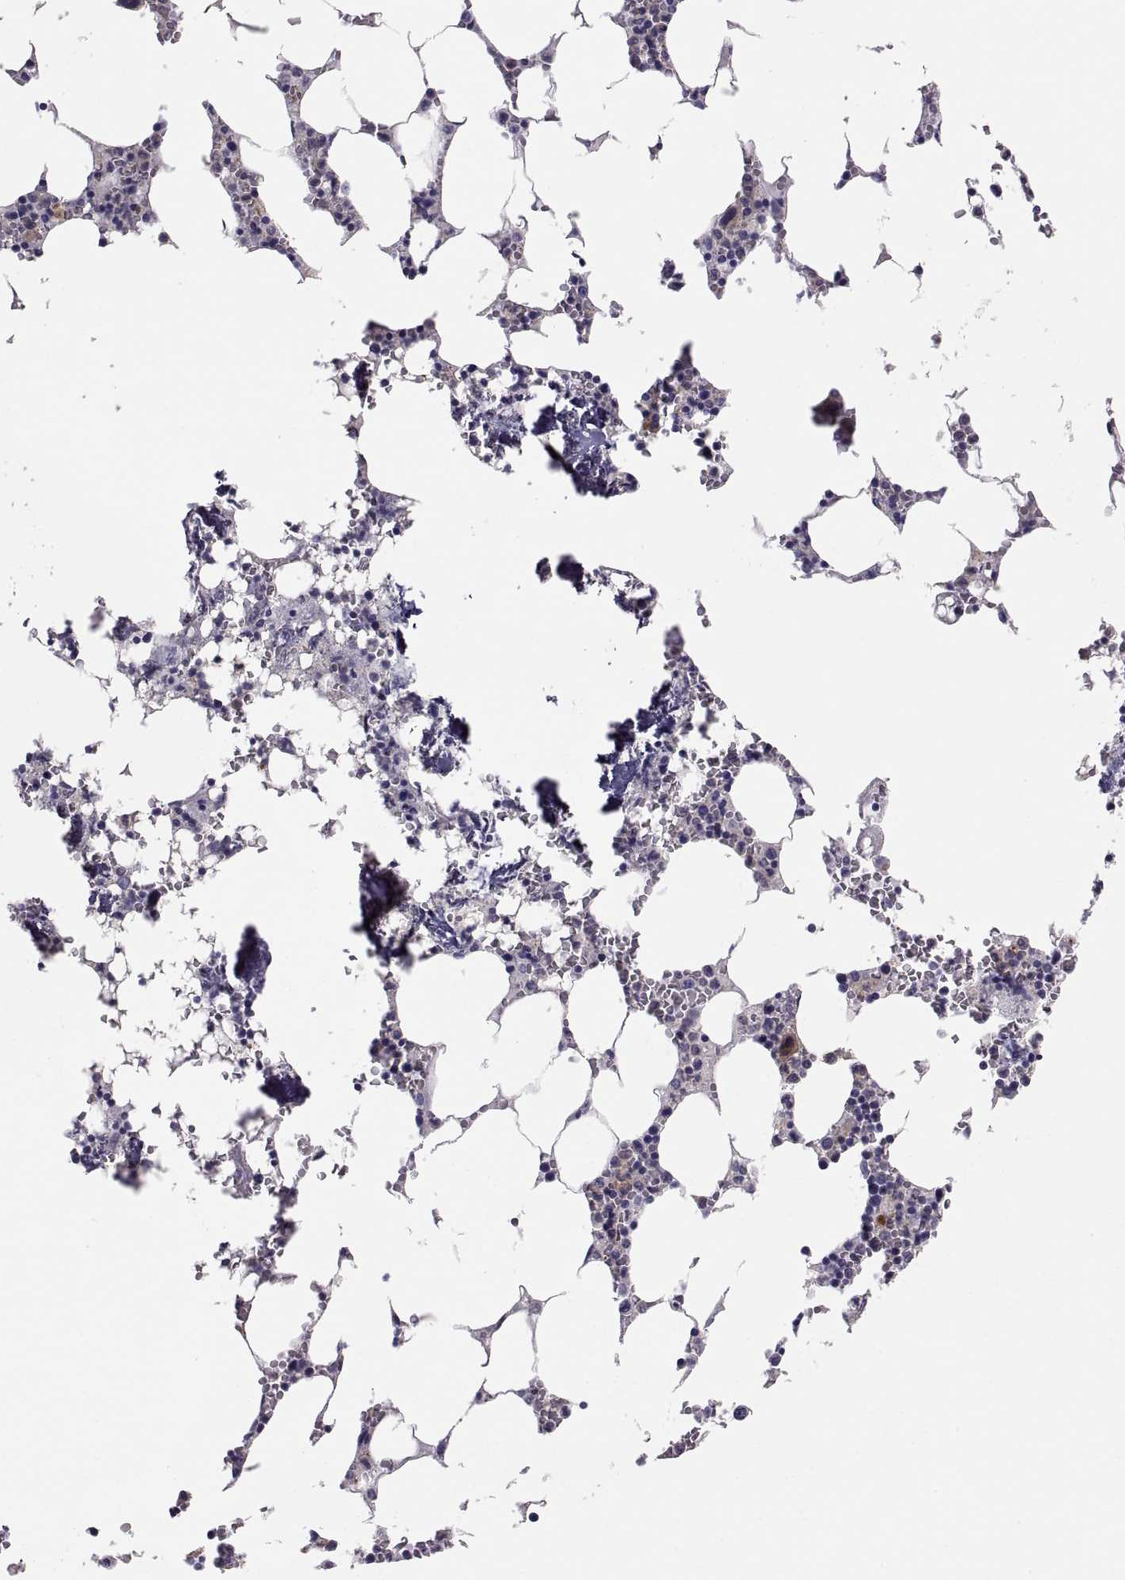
{"staining": {"intensity": "strong", "quantity": "<25%", "location": "cytoplasmic/membranous"}, "tissue": "bone marrow", "cell_type": "Hematopoietic cells", "image_type": "normal", "snomed": [{"axis": "morphology", "description": "Normal tissue, NOS"}, {"axis": "topography", "description": "Bone marrow"}], "caption": "IHC of normal bone marrow reveals medium levels of strong cytoplasmic/membranous expression in about <25% of hematopoietic cells.", "gene": "RALB", "patient": {"sex": "female", "age": 64}}